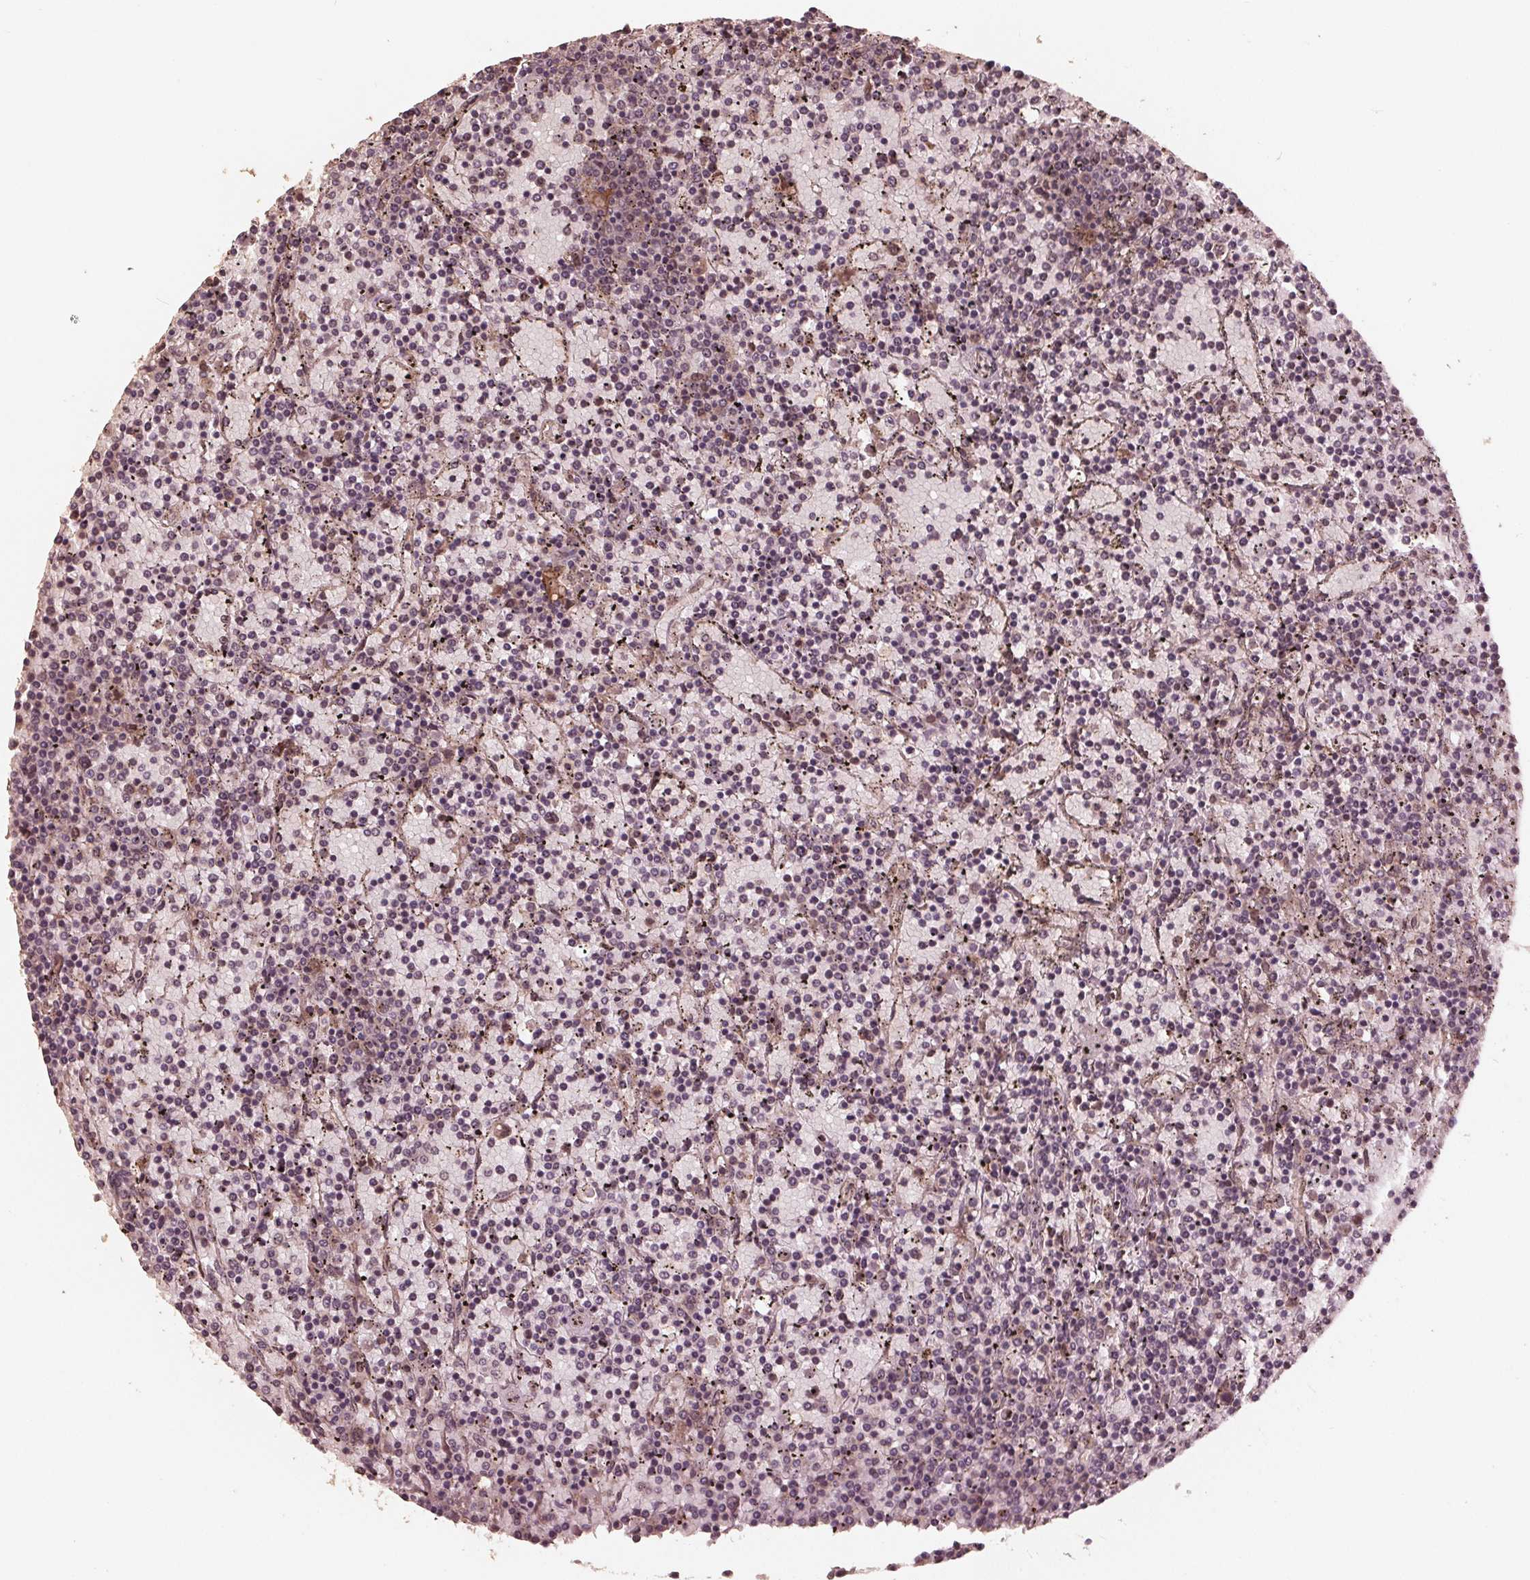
{"staining": {"intensity": "moderate", "quantity": "<25%", "location": "nuclear"}, "tissue": "lymphoma", "cell_type": "Tumor cells", "image_type": "cancer", "snomed": [{"axis": "morphology", "description": "Malignant lymphoma, non-Hodgkin's type, Low grade"}, {"axis": "topography", "description": "Spleen"}], "caption": "IHC image of lymphoma stained for a protein (brown), which reveals low levels of moderate nuclear positivity in approximately <25% of tumor cells.", "gene": "ZNF471", "patient": {"sex": "female", "age": 77}}